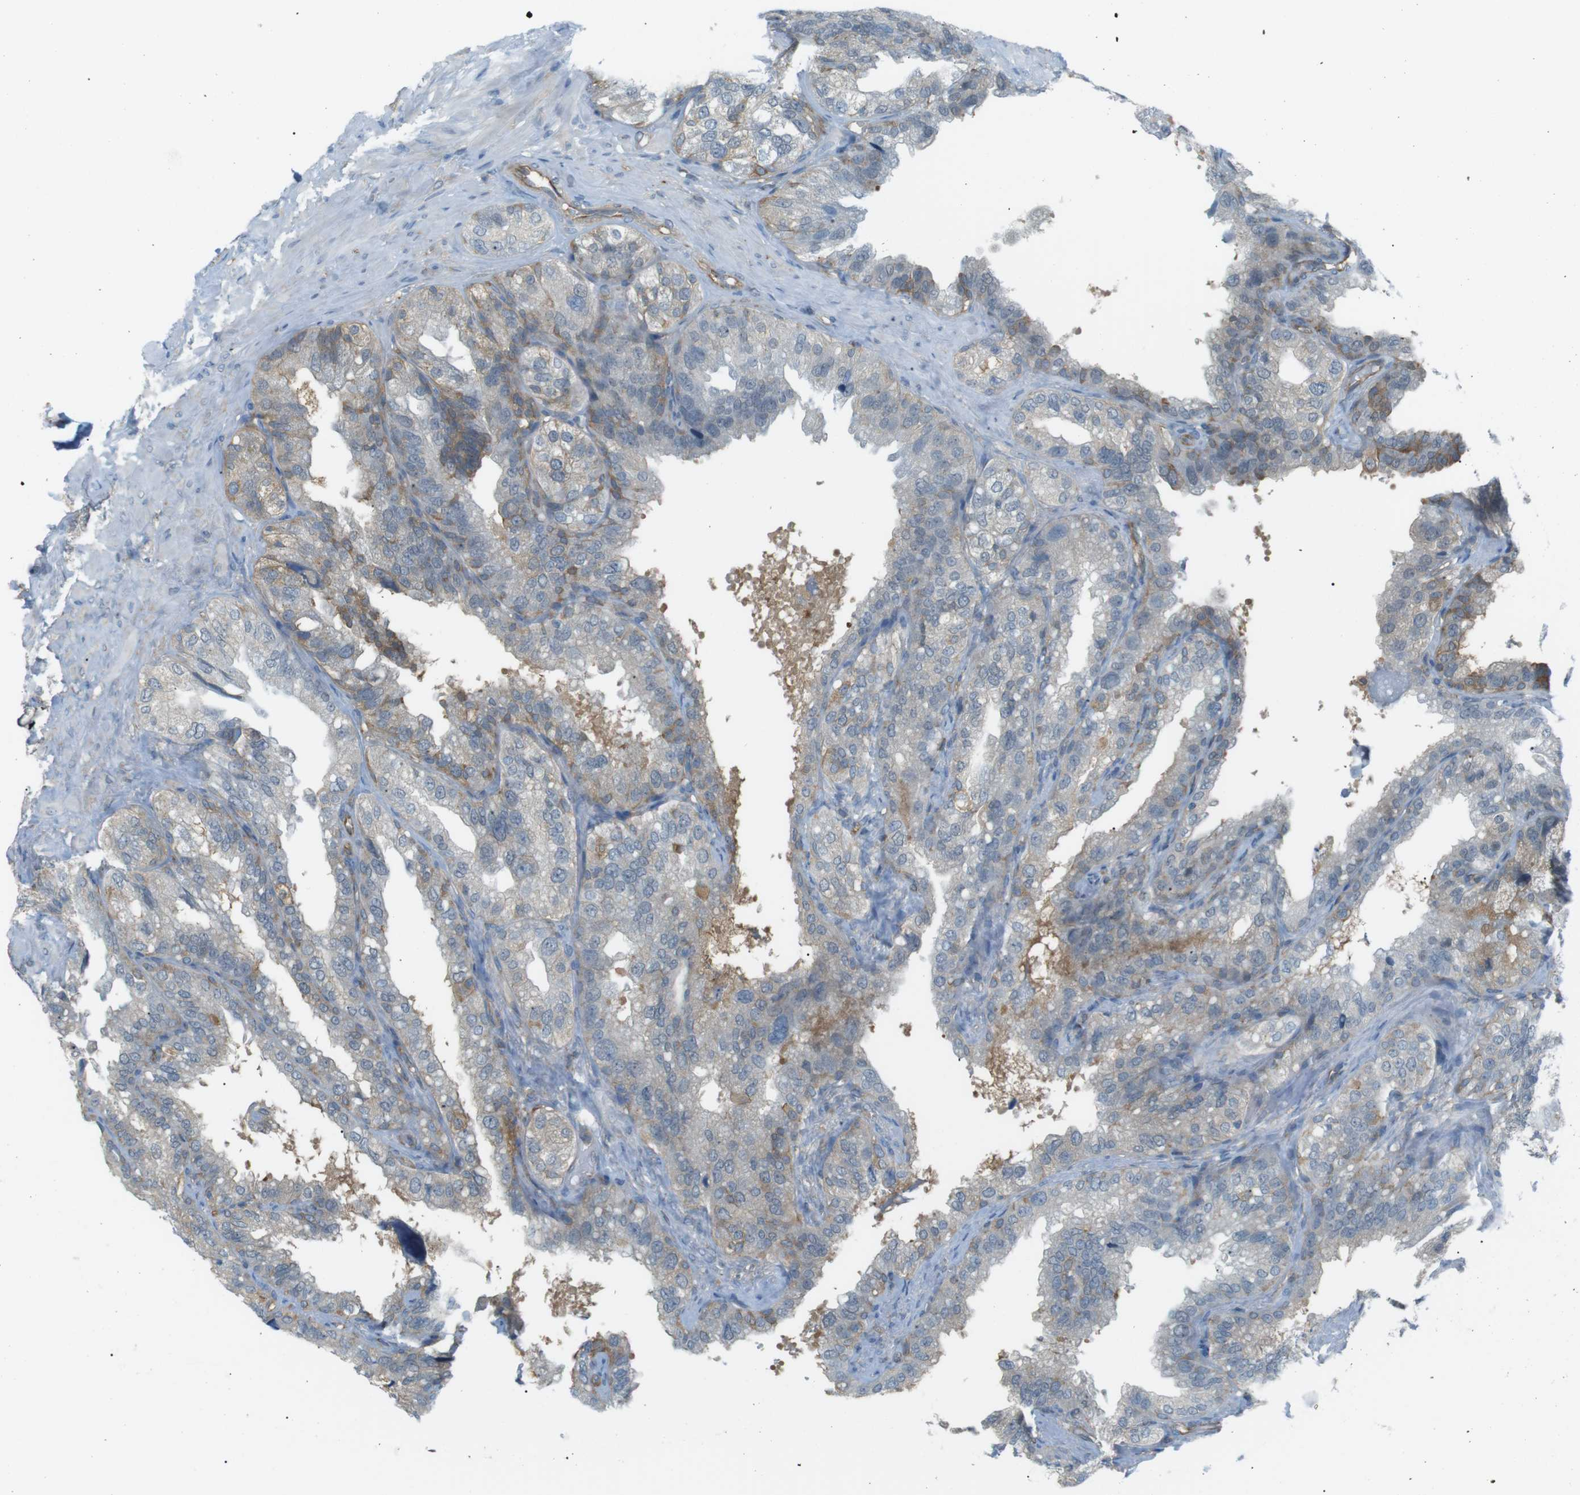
{"staining": {"intensity": "moderate", "quantity": "25%-75%", "location": "cytoplasmic/membranous"}, "tissue": "seminal vesicle", "cell_type": "Glandular cells", "image_type": "normal", "snomed": [{"axis": "morphology", "description": "Normal tissue, NOS"}, {"axis": "topography", "description": "Seminal veicle"}], "caption": "IHC micrograph of normal human seminal vesicle stained for a protein (brown), which displays medium levels of moderate cytoplasmic/membranous staining in about 25%-75% of glandular cells.", "gene": "PEPD", "patient": {"sex": "male", "age": 68}}